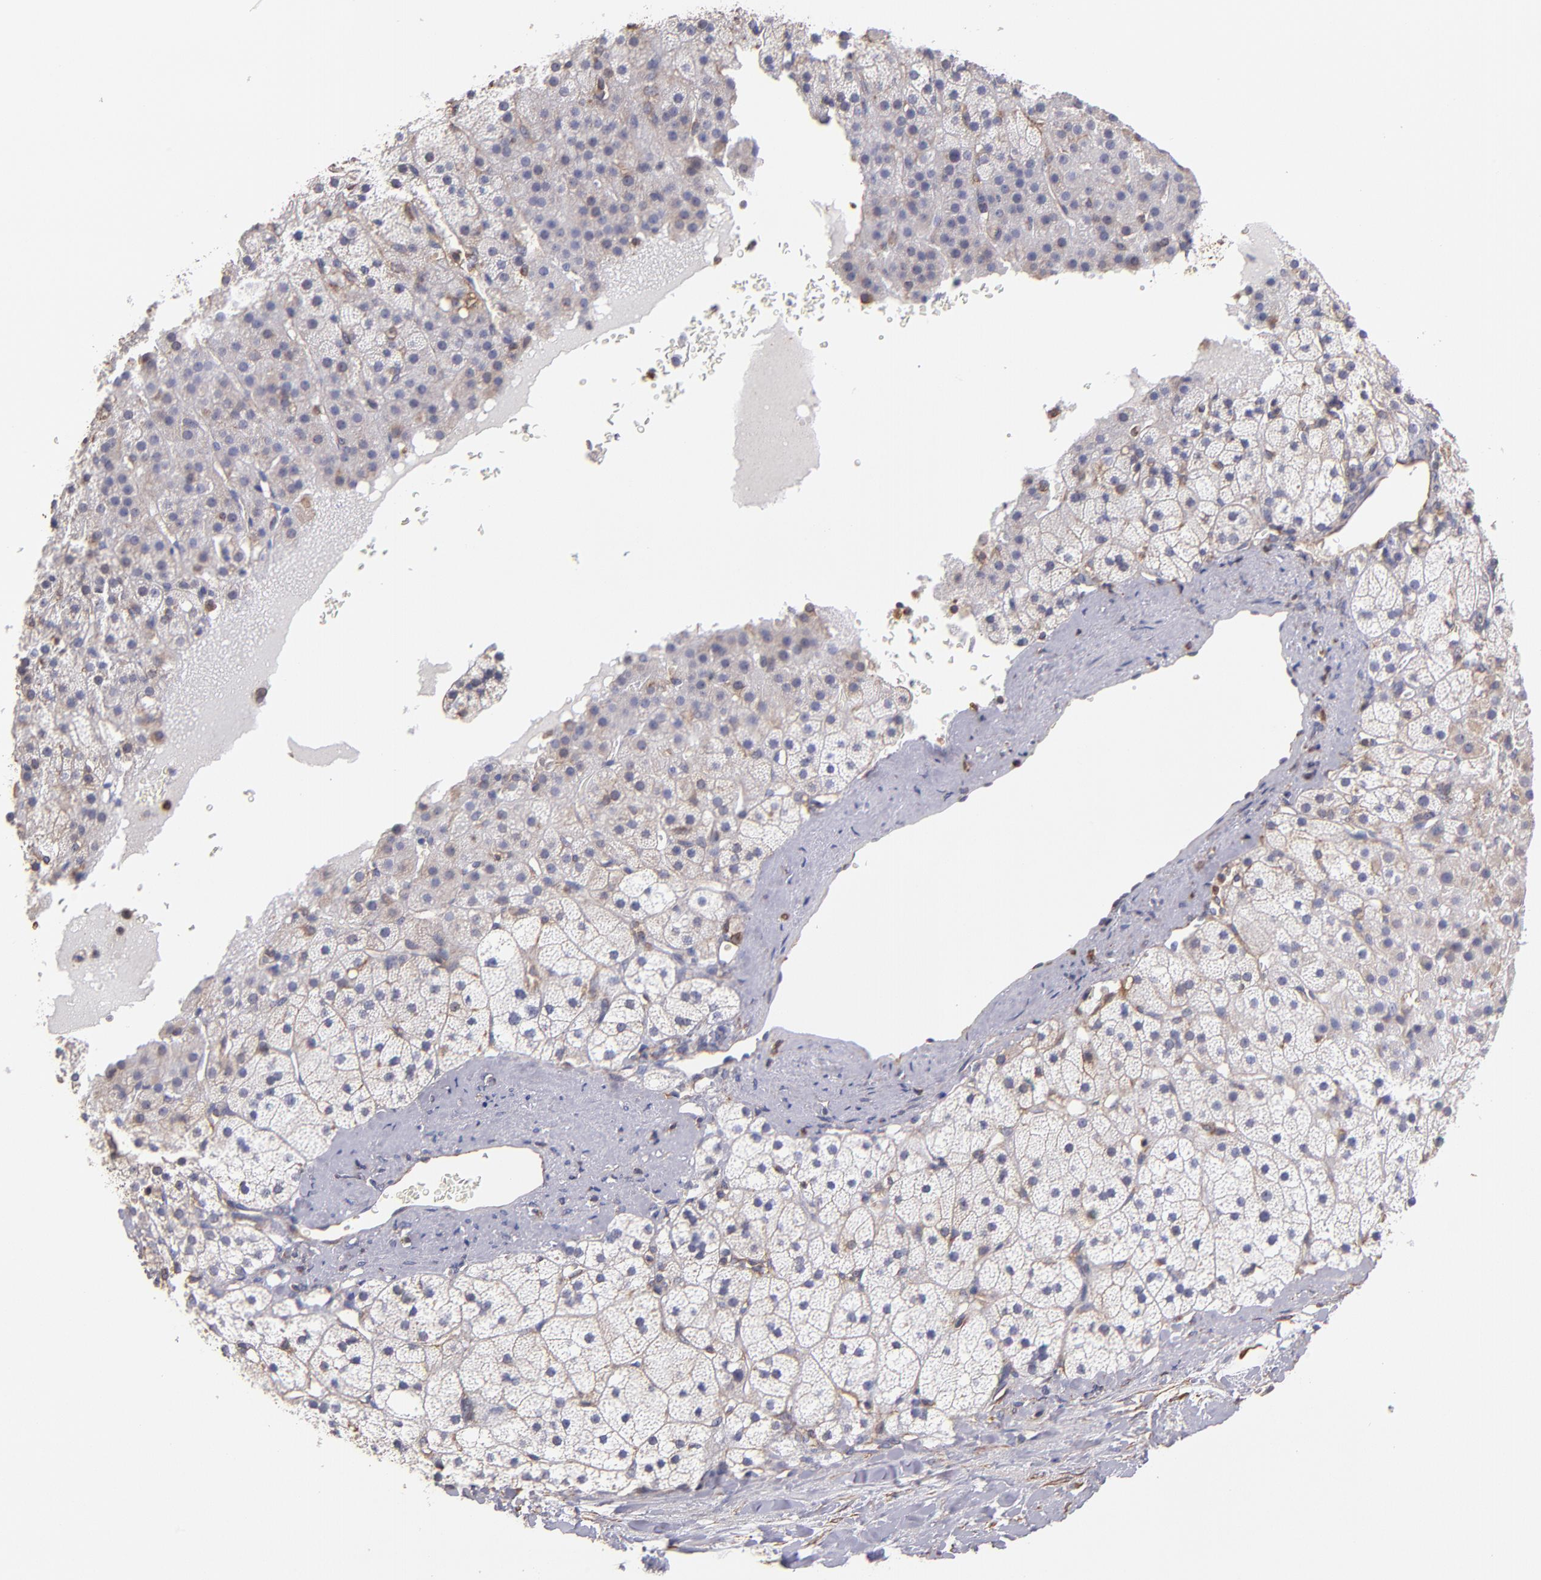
{"staining": {"intensity": "negative", "quantity": "none", "location": "none"}, "tissue": "adrenal gland", "cell_type": "Glandular cells", "image_type": "normal", "snomed": [{"axis": "morphology", "description": "Normal tissue, NOS"}, {"axis": "topography", "description": "Adrenal gland"}], "caption": "Protein analysis of benign adrenal gland reveals no significant positivity in glandular cells. (Stains: DAB (3,3'-diaminobenzidine) immunohistochemistry with hematoxylin counter stain, Microscopy: brightfield microscopy at high magnification).", "gene": "ABCC1", "patient": {"sex": "male", "age": 35}}